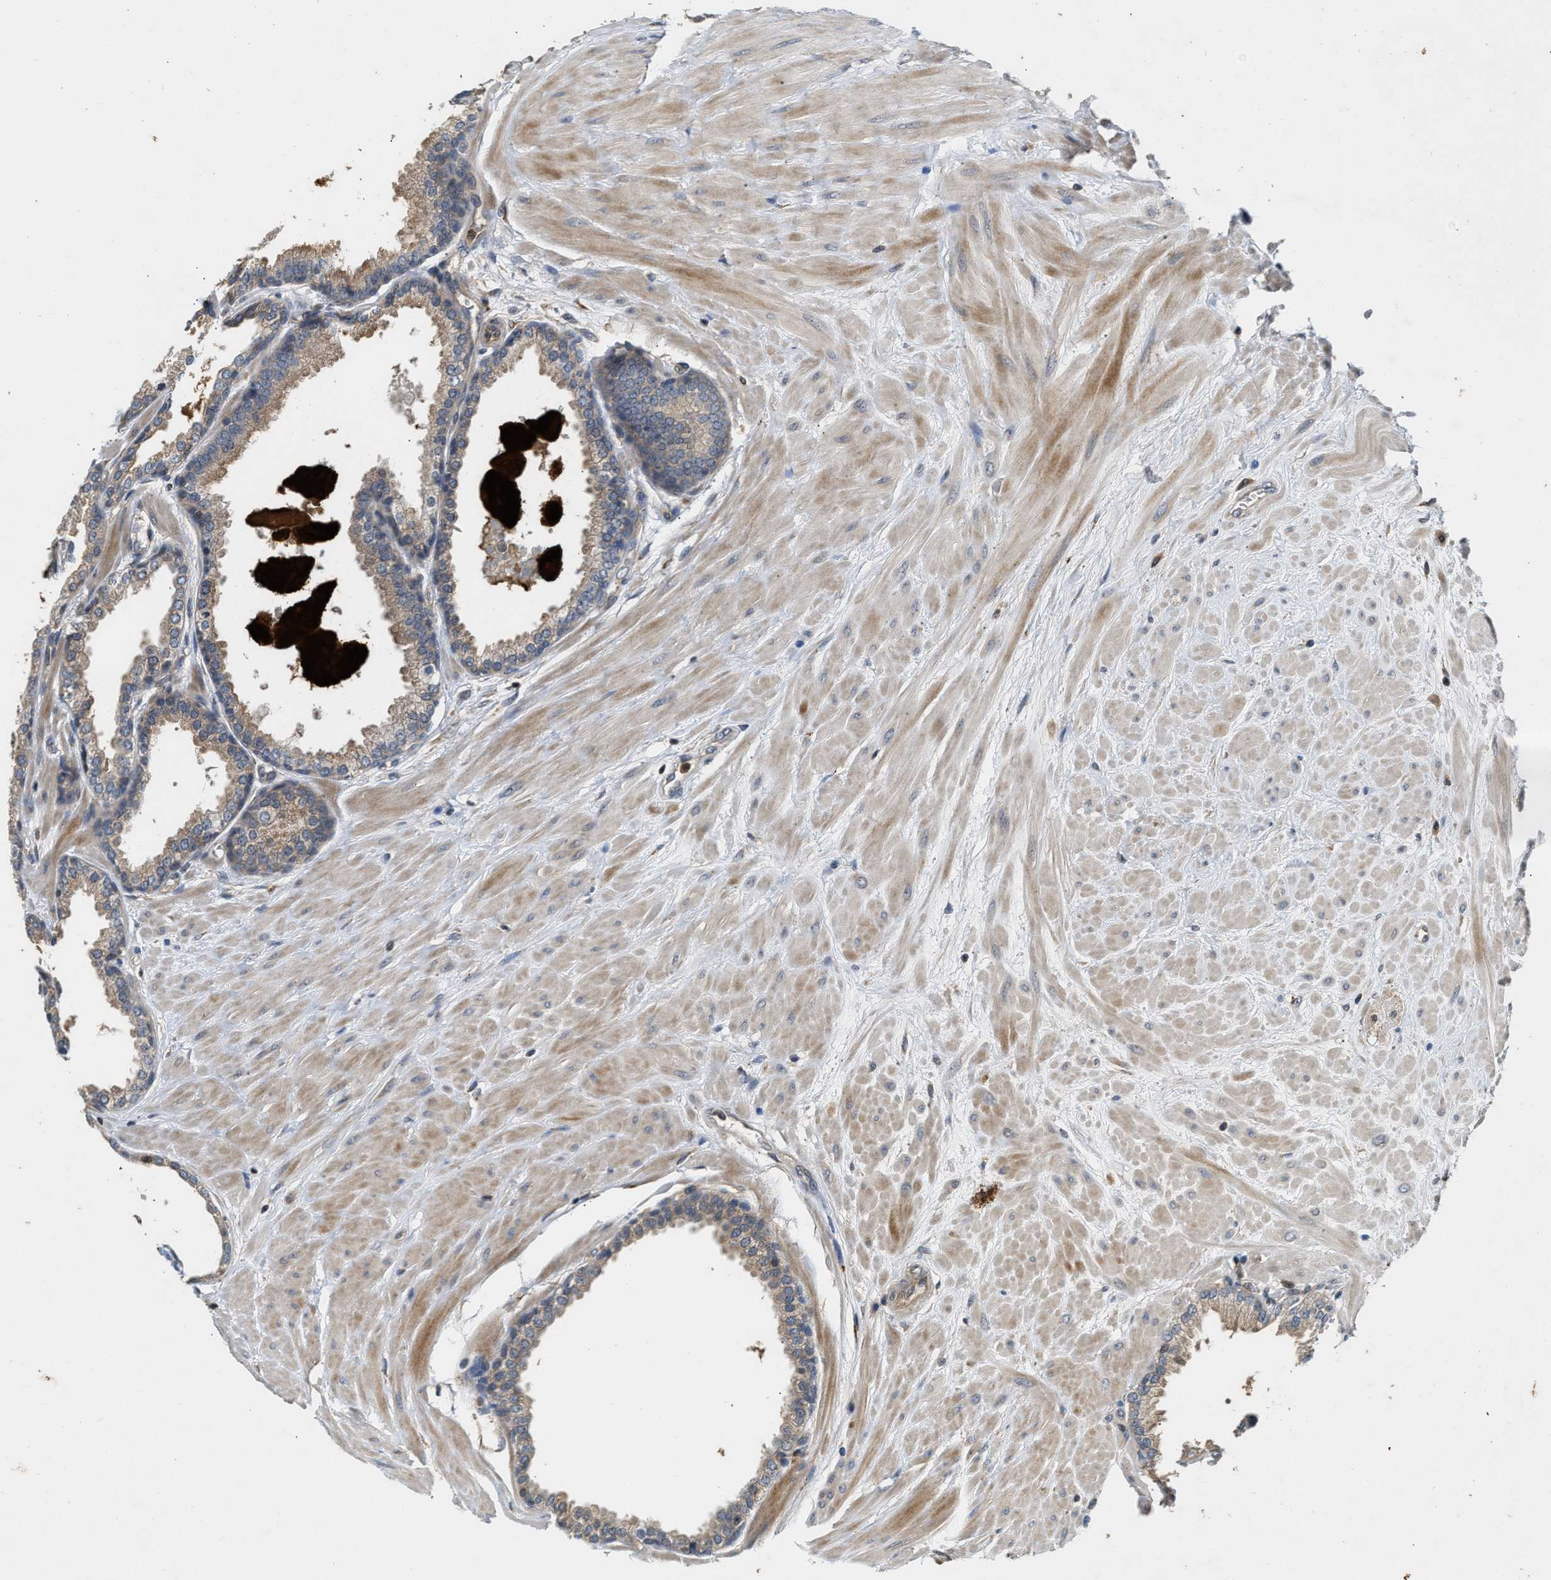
{"staining": {"intensity": "weak", "quantity": "25%-75%", "location": "cytoplasmic/membranous"}, "tissue": "prostate", "cell_type": "Glandular cells", "image_type": "normal", "snomed": [{"axis": "morphology", "description": "Normal tissue, NOS"}, {"axis": "topography", "description": "Prostate"}], "caption": "Immunohistochemistry micrograph of normal prostate: prostate stained using immunohistochemistry reveals low levels of weak protein expression localized specifically in the cytoplasmic/membranous of glandular cells, appearing as a cytoplasmic/membranous brown color.", "gene": "CHUK", "patient": {"sex": "male", "age": 51}}